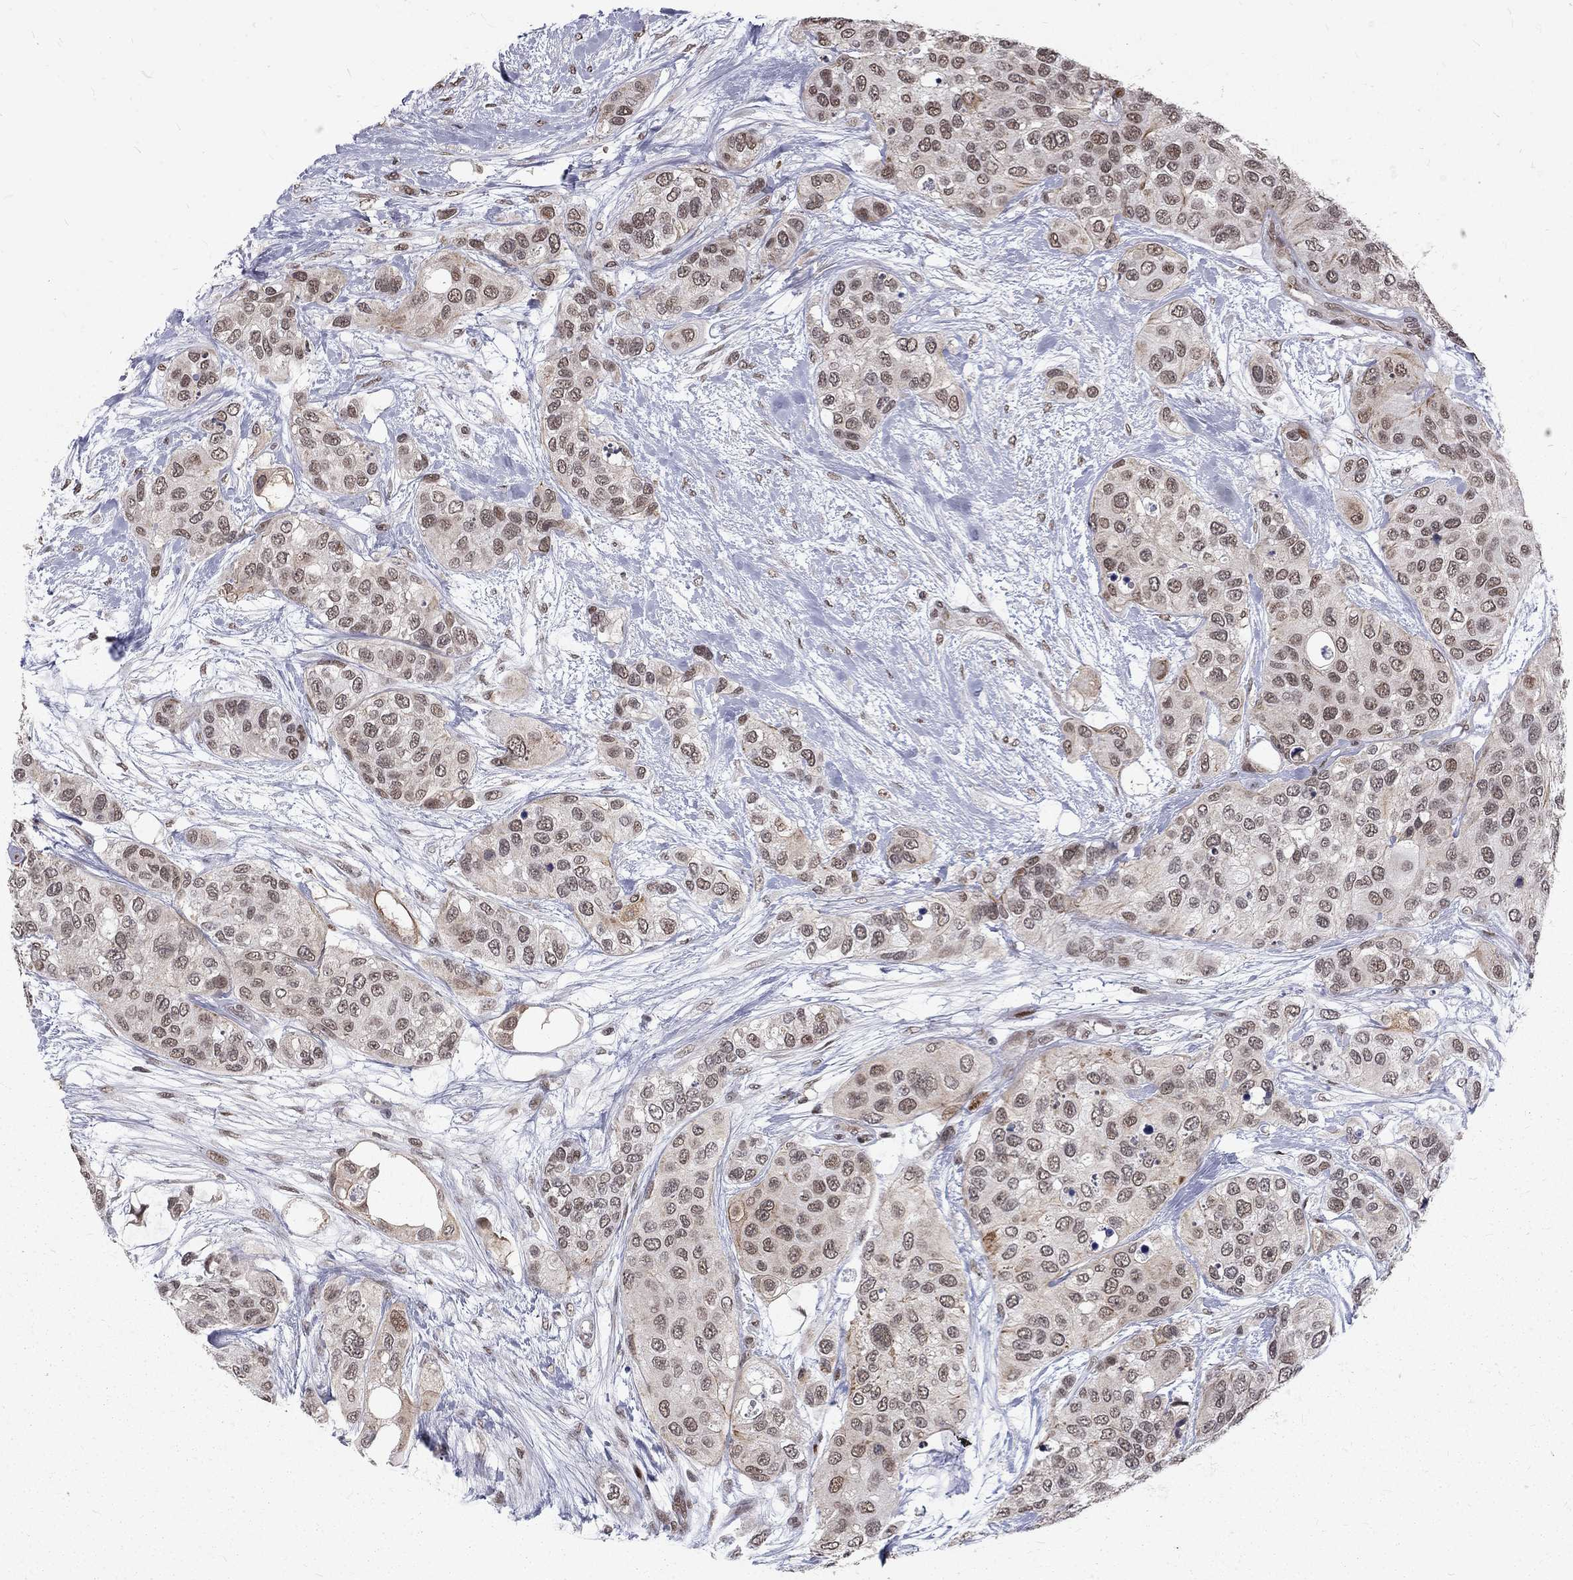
{"staining": {"intensity": "weak", "quantity": "25%-75%", "location": "nuclear"}, "tissue": "urothelial cancer", "cell_type": "Tumor cells", "image_type": "cancer", "snomed": [{"axis": "morphology", "description": "Urothelial carcinoma, High grade"}, {"axis": "topography", "description": "Urinary bladder"}], "caption": "The histopathology image exhibits immunohistochemical staining of high-grade urothelial carcinoma. There is weak nuclear positivity is appreciated in about 25%-75% of tumor cells. (brown staining indicates protein expression, while blue staining denotes nuclei).", "gene": "TCEAL1", "patient": {"sex": "male", "age": 77}}